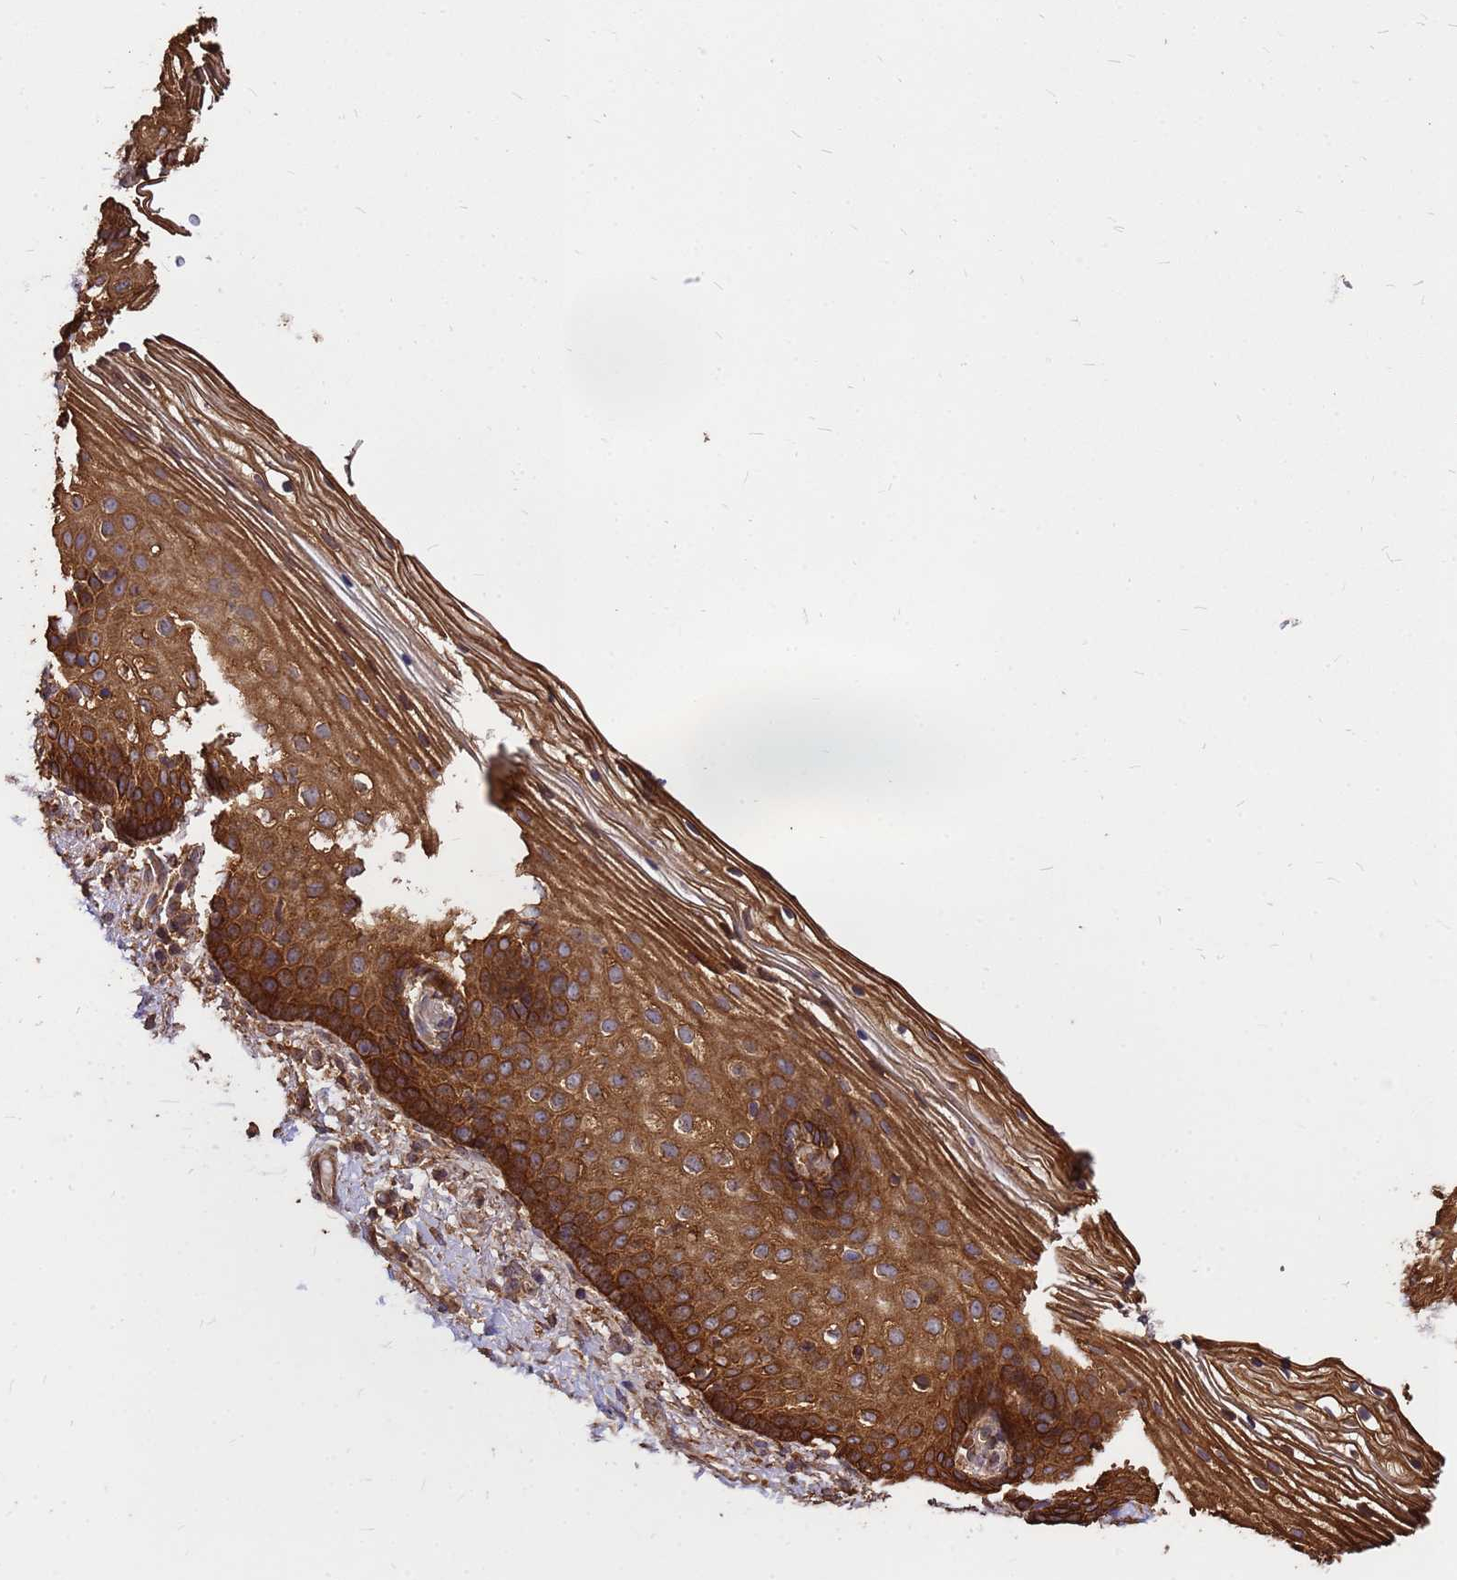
{"staining": {"intensity": "strong", "quantity": ">75%", "location": "cytoplasmic/membranous"}, "tissue": "vagina", "cell_type": "Squamous epithelial cells", "image_type": "normal", "snomed": [{"axis": "morphology", "description": "Normal tissue, NOS"}, {"axis": "topography", "description": "Vagina"}], "caption": "DAB immunohistochemical staining of normal vagina demonstrates strong cytoplasmic/membranous protein positivity in approximately >75% of squamous epithelial cells.", "gene": "ZNF618", "patient": {"sex": "female", "age": 60}}